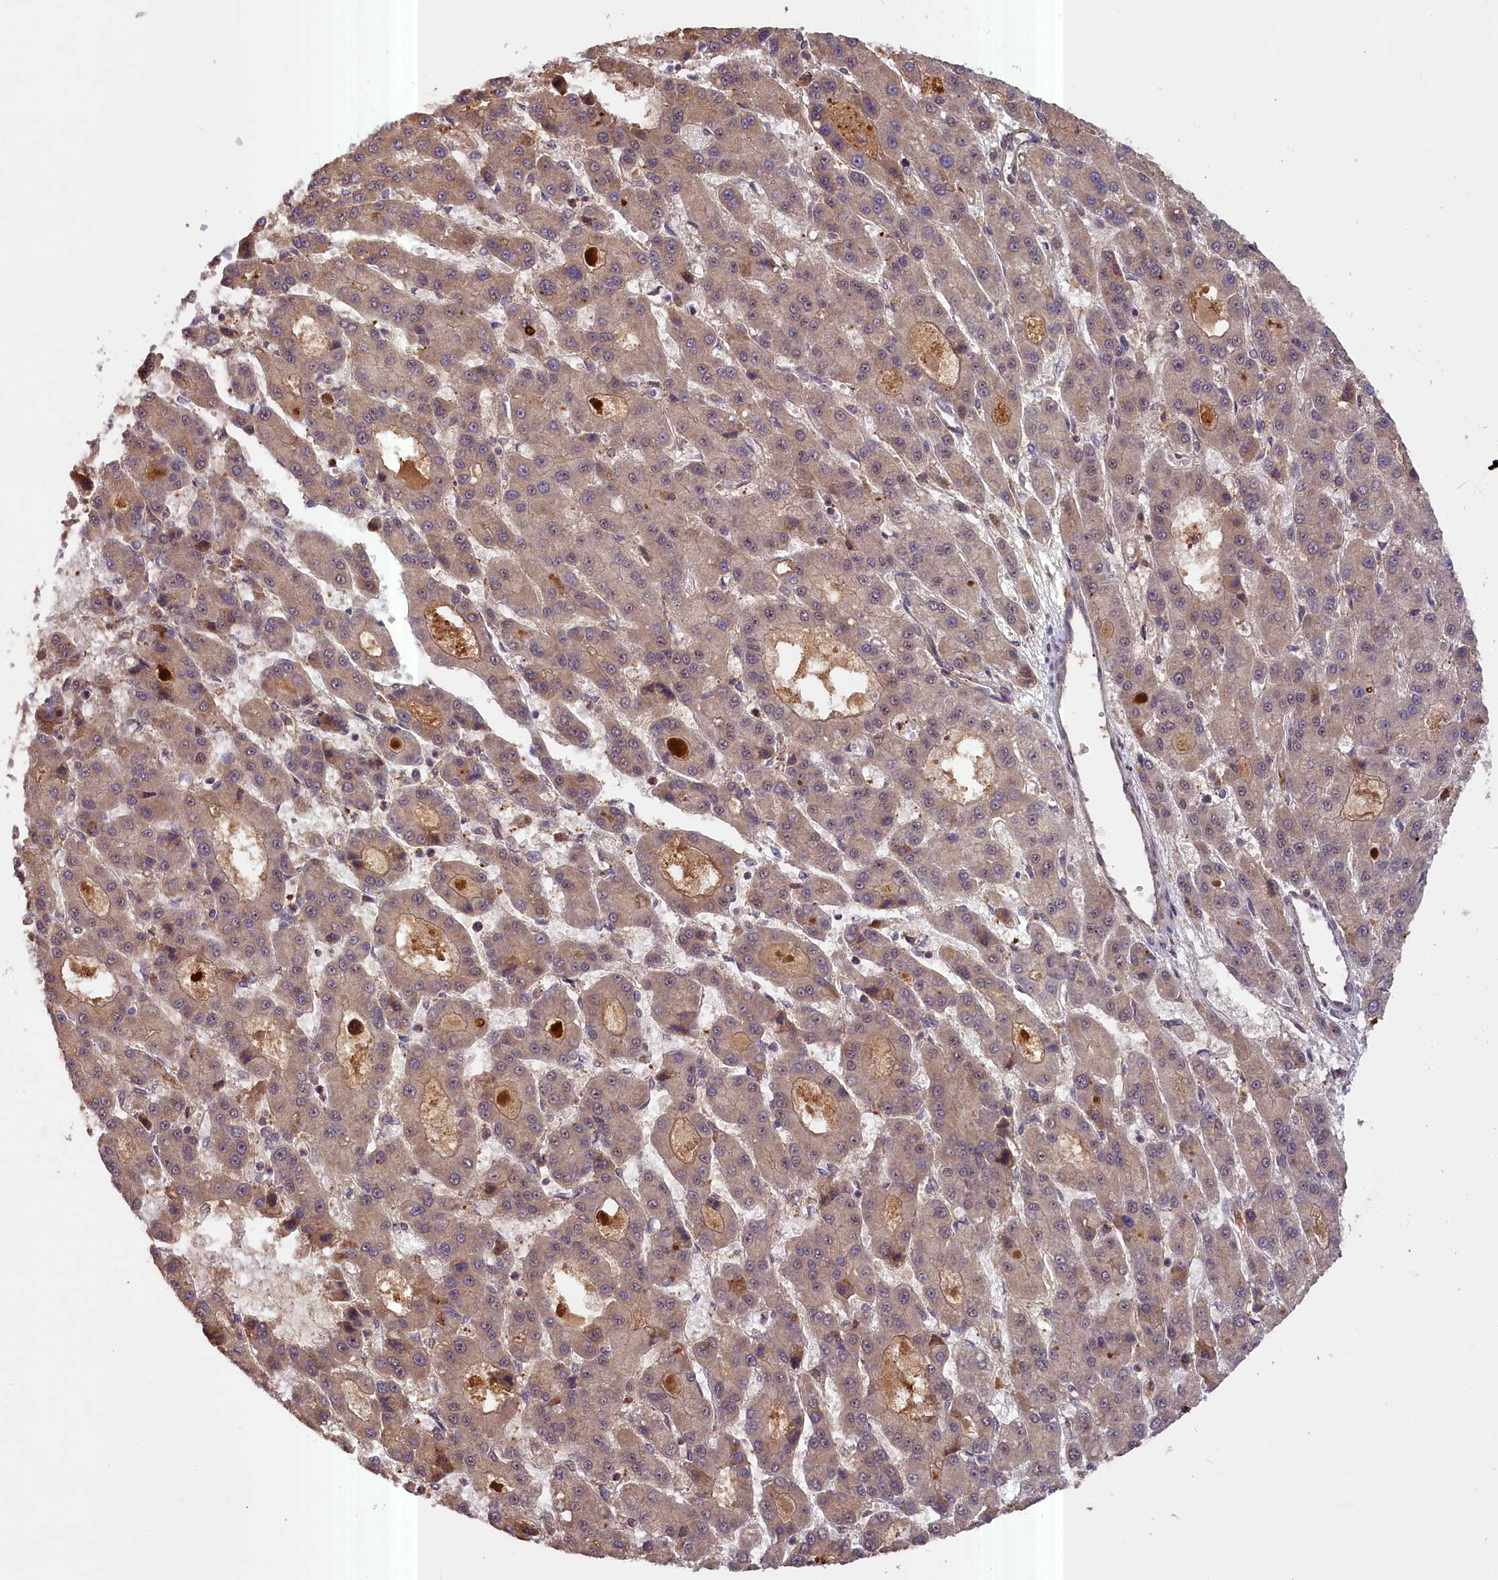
{"staining": {"intensity": "moderate", "quantity": ">75%", "location": "cytoplasmic/membranous"}, "tissue": "liver cancer", "cell_type": "Tumor cells", "image_type": "cancer", "snomed": [{"axis": "morphology", "description": "Carcinoma, Hepatocellular, NOS"}, {"axis": "topography", "description": "Liver"}], "caption": "Moderate cytoplasmic/membranous protein staining is appreciated in about >75% of tumor cells in liver cancer.", "gene": "FUZ", "patient": {"sex": "male", "age": 70}}